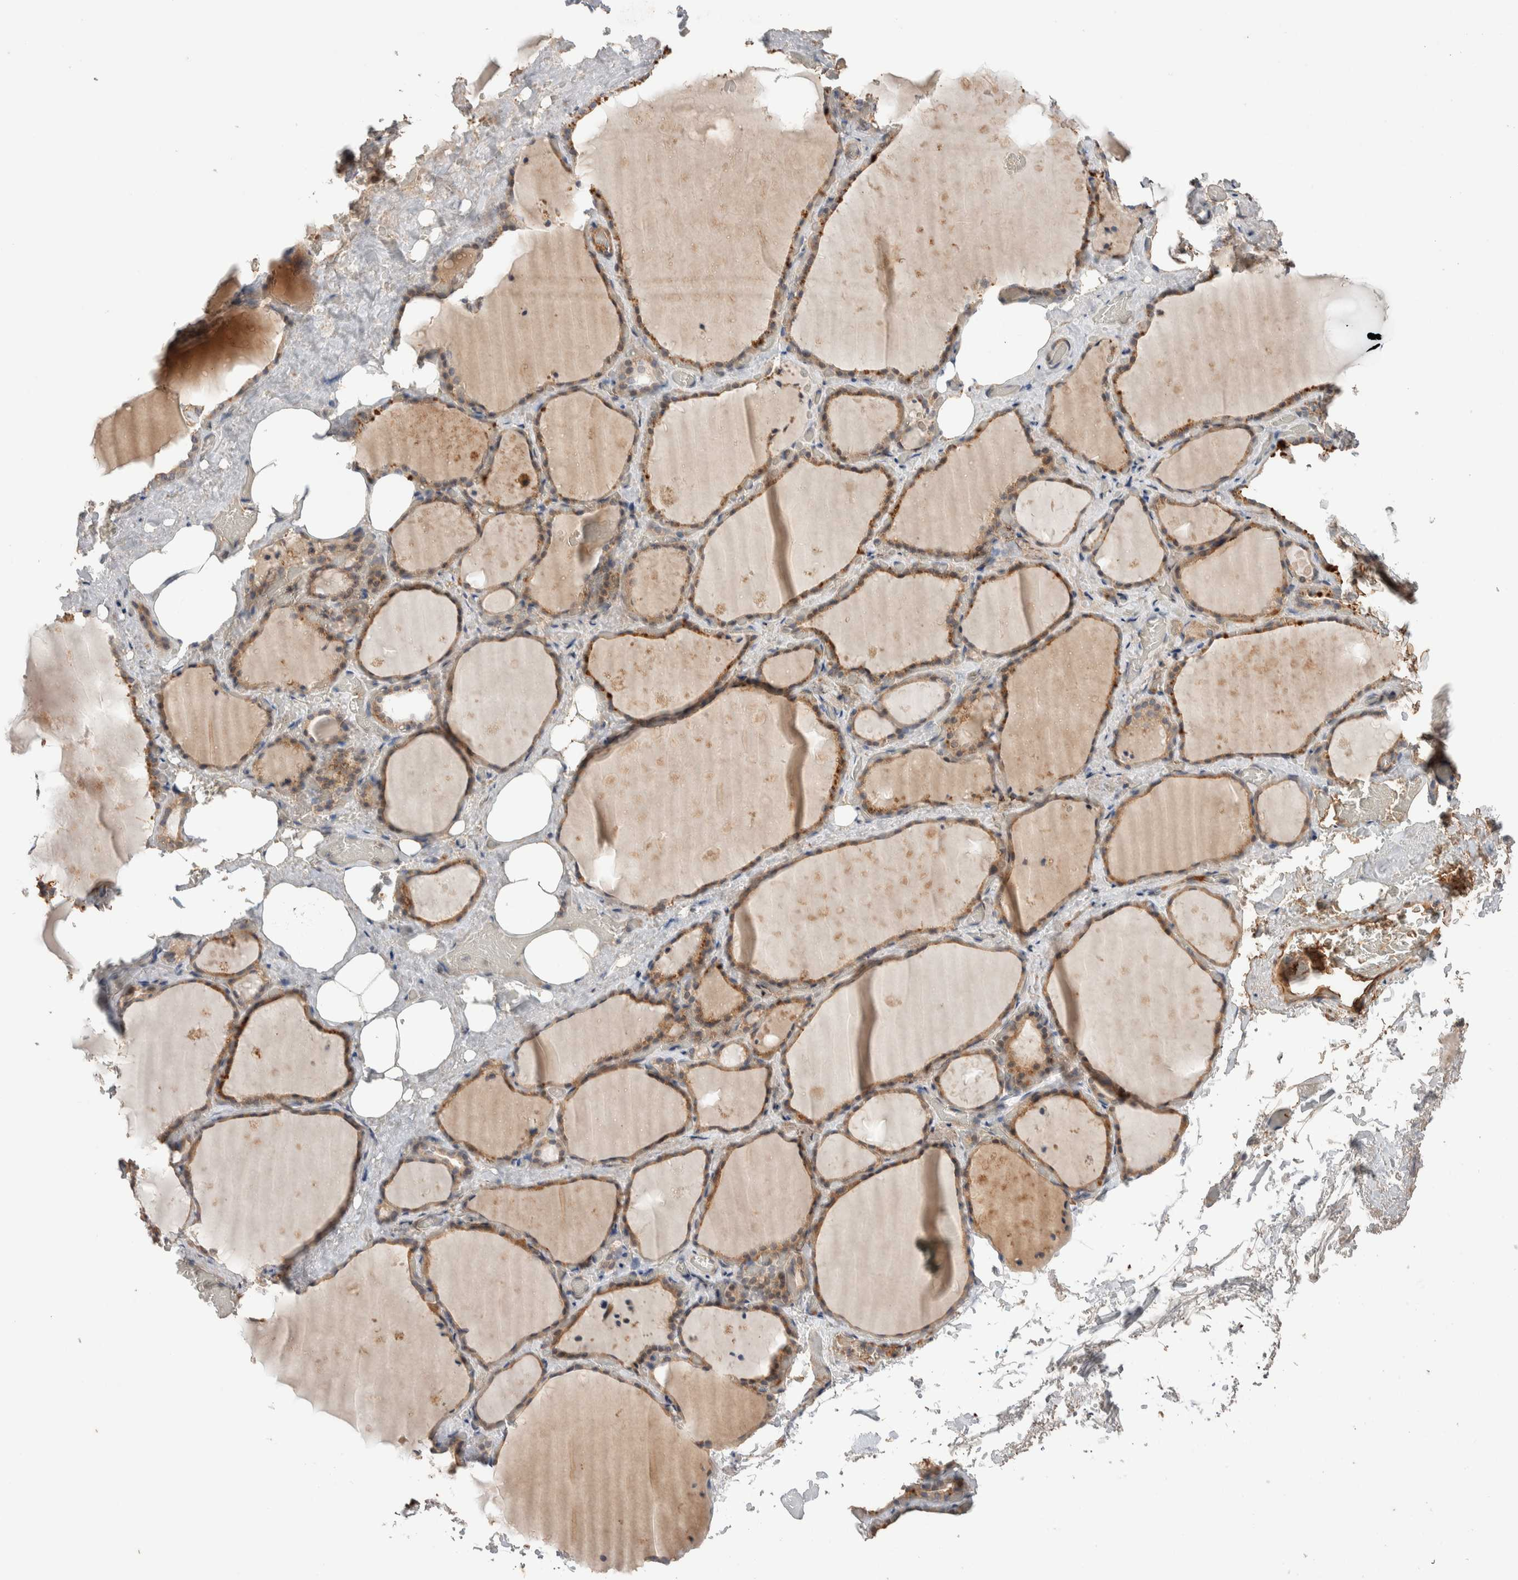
{"staining": {"intensity": "weak", "quantity": ">75%", "location": "cytoplasmic/membranous"}, "tissue": "thyroid gland", "cell_type": "Glandular cells", "image_type": "normal", "snomed": [{"axis": "morphology", "description": "Normal tissue, NOS"}, {"axis": "topography", "description": "Thyroid gland"}], "caption": "About >75% of glandular cells in benign thyroid gland show weak cytoplasmic/membranous protein staining as visualized by brown immunohistochemical staining.", "gene": "WDR91", "patient": {"sex": "male", "age": 61}}